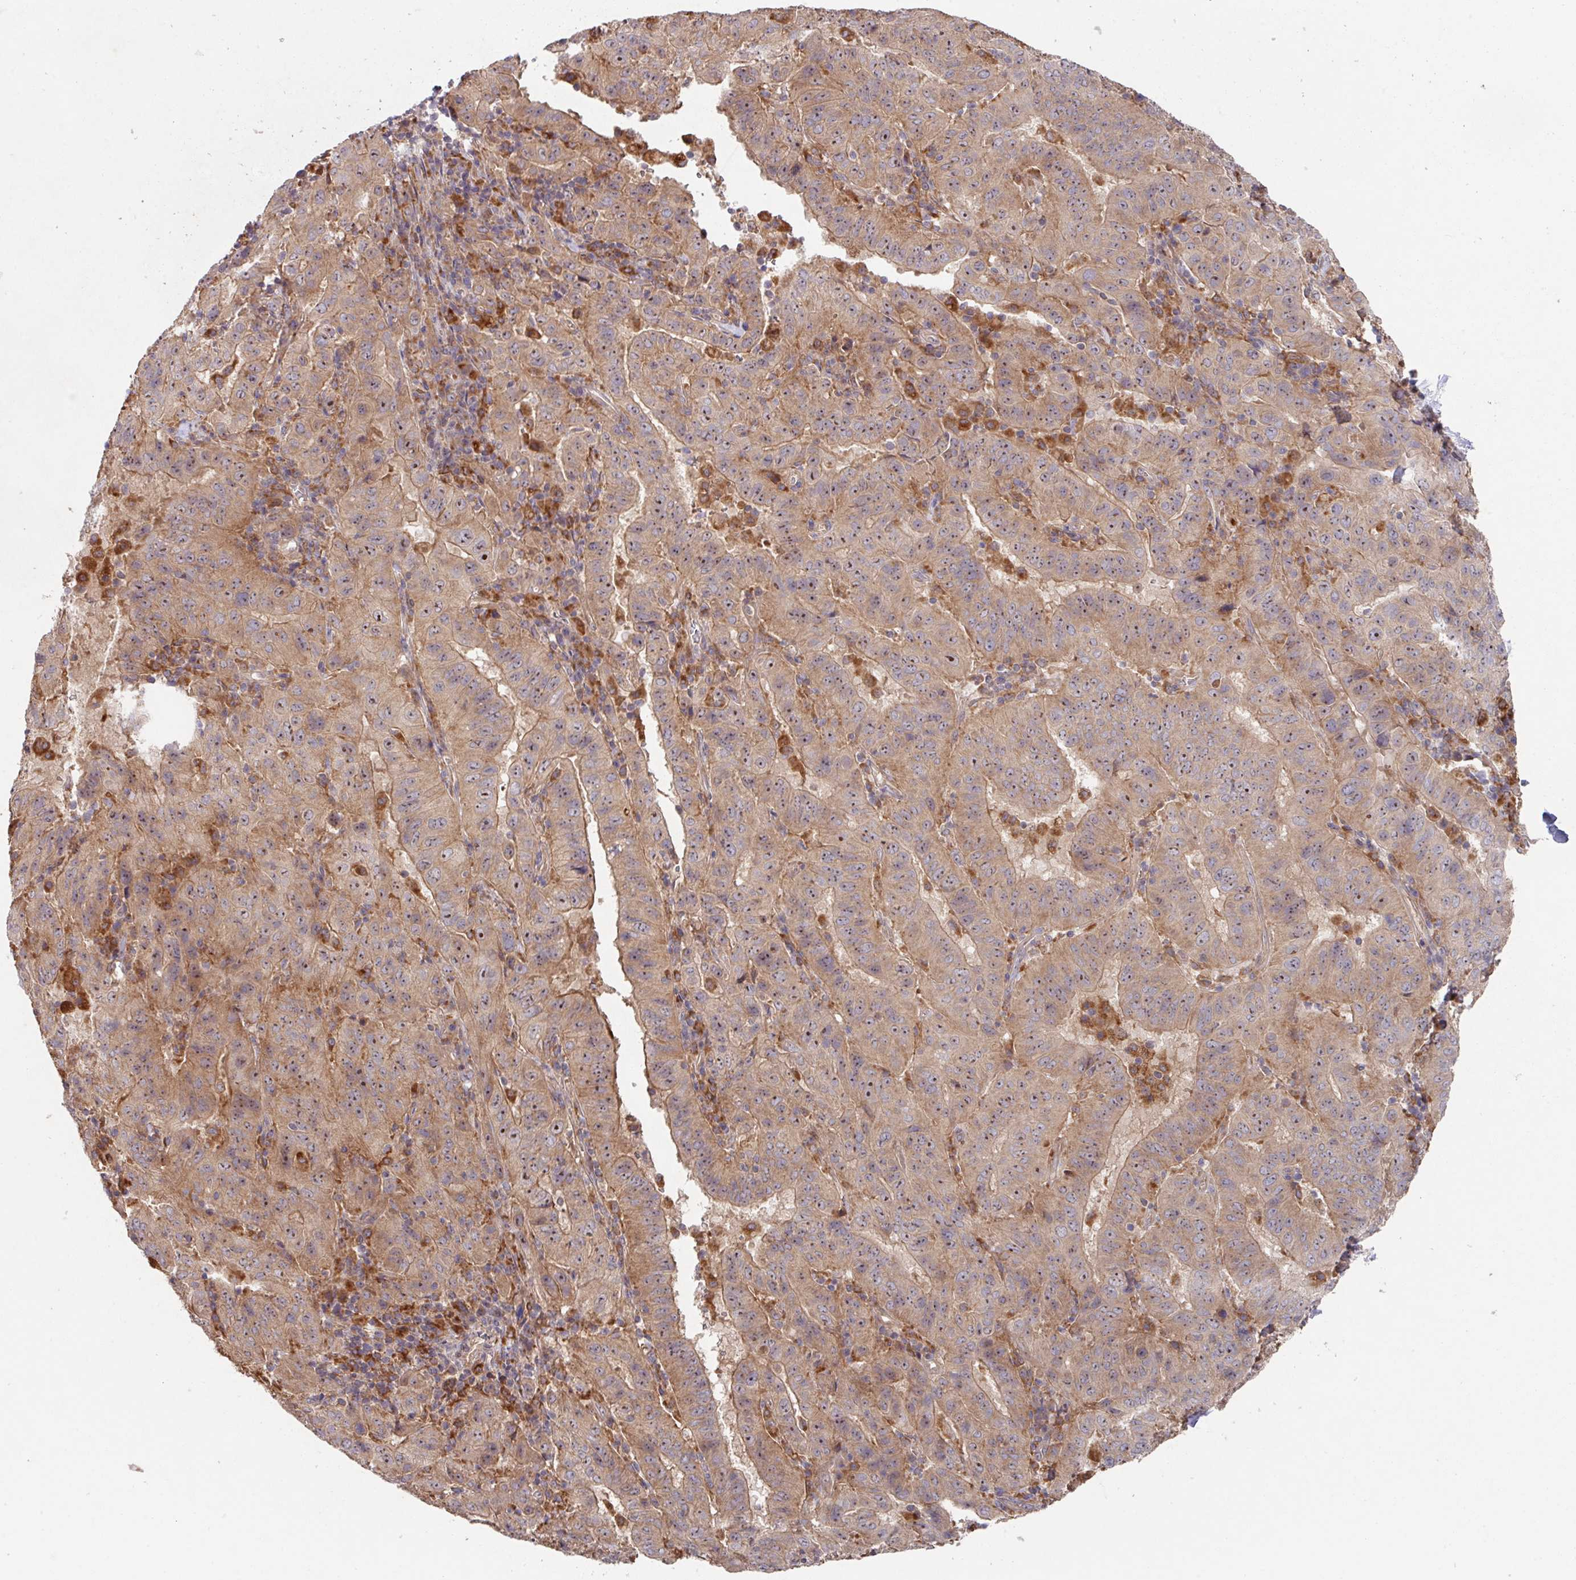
{"staining": {"intensity": "moderate", "quantity": ">75%", "location": "cytoplasmic/membranous"}, "tissue": "pancreatic cancer", "cell_type": "Tumor cells", "image_type": "cancer", "snomed": [{"axis": "morphology", "description": "Adenocarcinoma, NOS"}, {"axis": "topography", "description": "Pancreas"}], "caption": "Human adenocarcinoma (pancreatic) stained for a protein (brown) displays moderate cytoplasmic/membranous positive positivity in approximately >75% of tumor cells.", "gene": "TRIM14", "patient": {"sex": "male", "age": 63}}